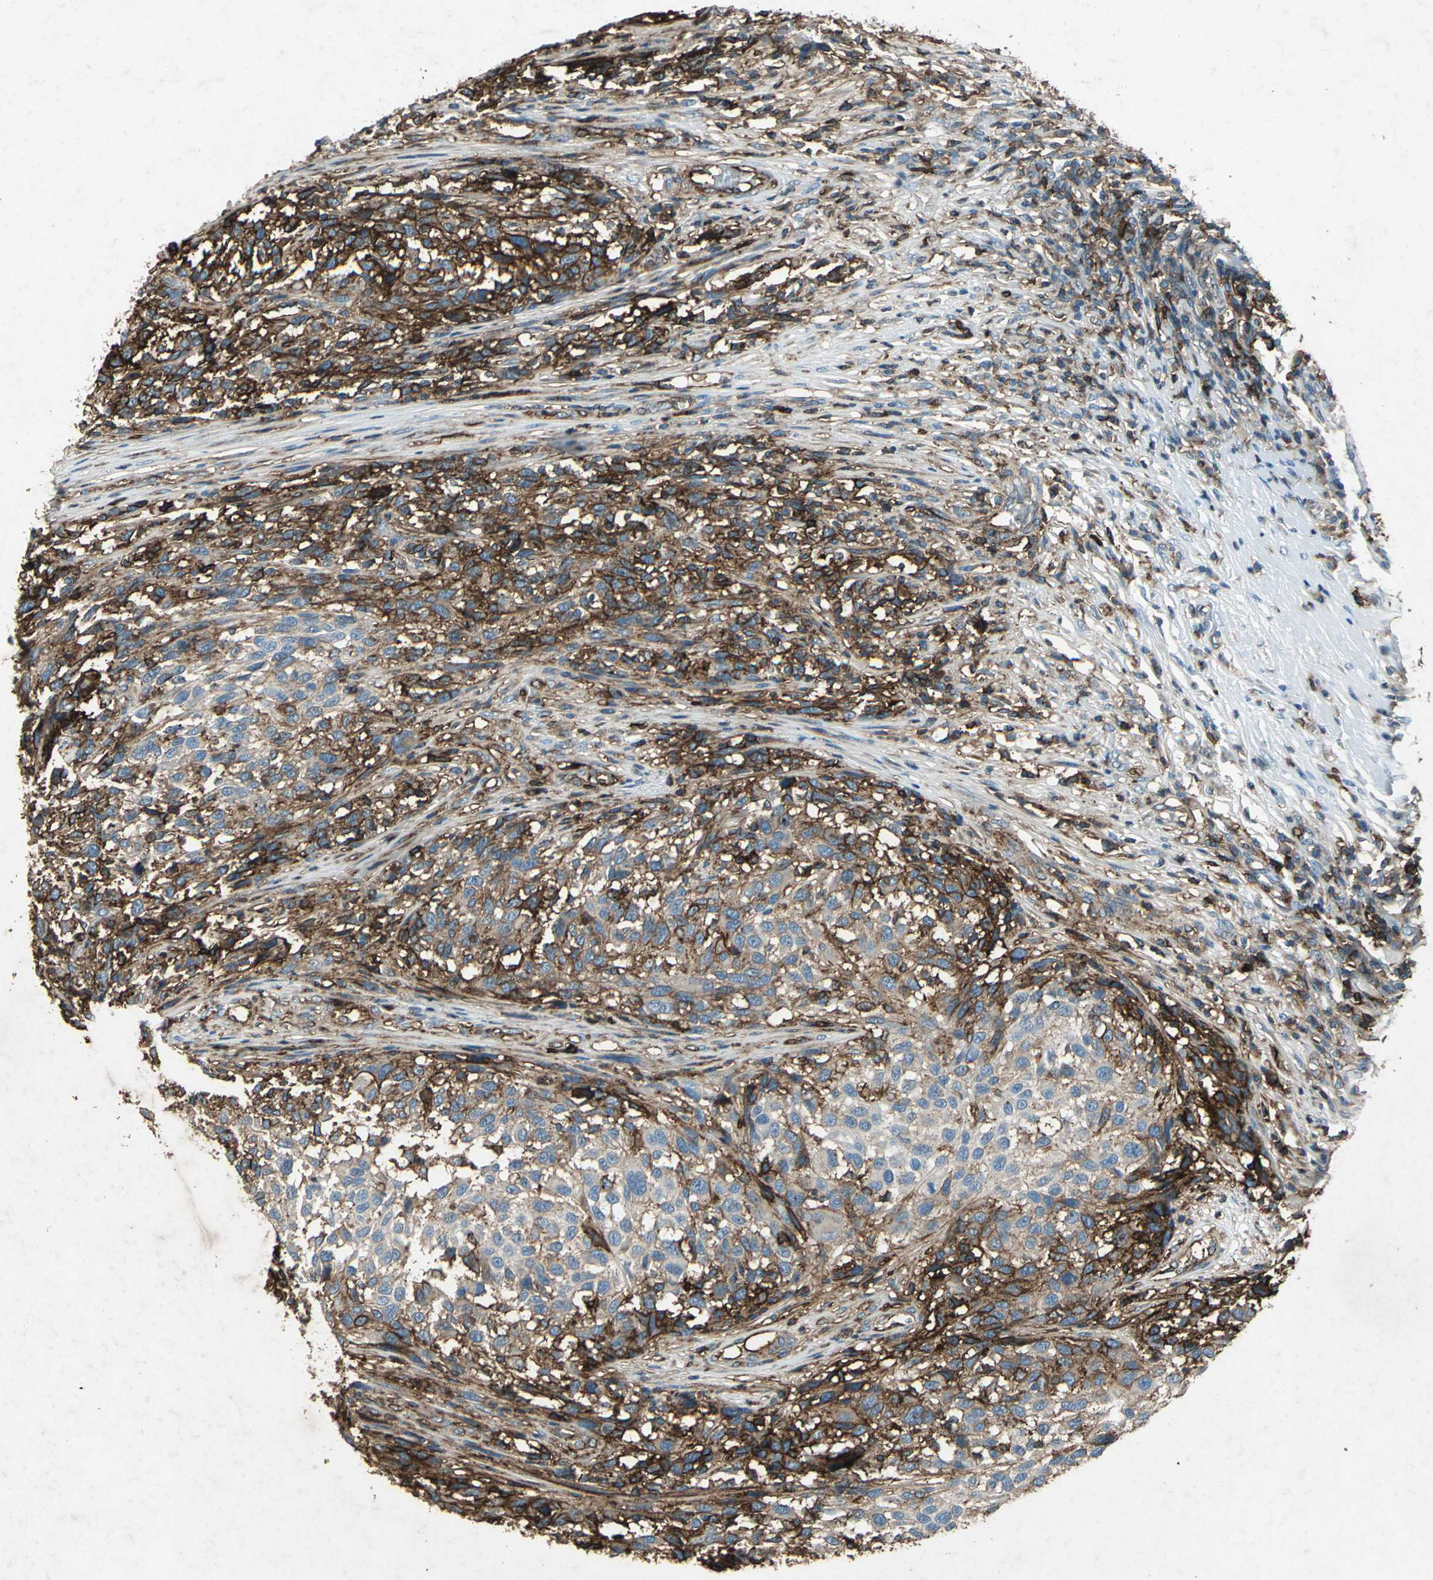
{"staining": {"intensity": "strong", "quantity": "25%-75%", "location": "cytoplasmic/membranous"}, "tissue": "melanoma", "cell_type": "Tumor cells", "image_type": "cancer", "snomed": [{"axis": "morphology", "description": "Malignant melanoma, Metastatic site"}, {"axis": "topography", "description": "Lymph node"}], "caption": "High-magnification brightfield microscopy of malignant melanoma (metastatic site) stained with DAB (brown) and counterstained with hematoxylin (blue). tumor cells exhibit strong cytoplasmic/membranous expression is seen in about25%-75% of cells.", "gene": "CCR6", "patient": {"sex": "male", "age": 61}}